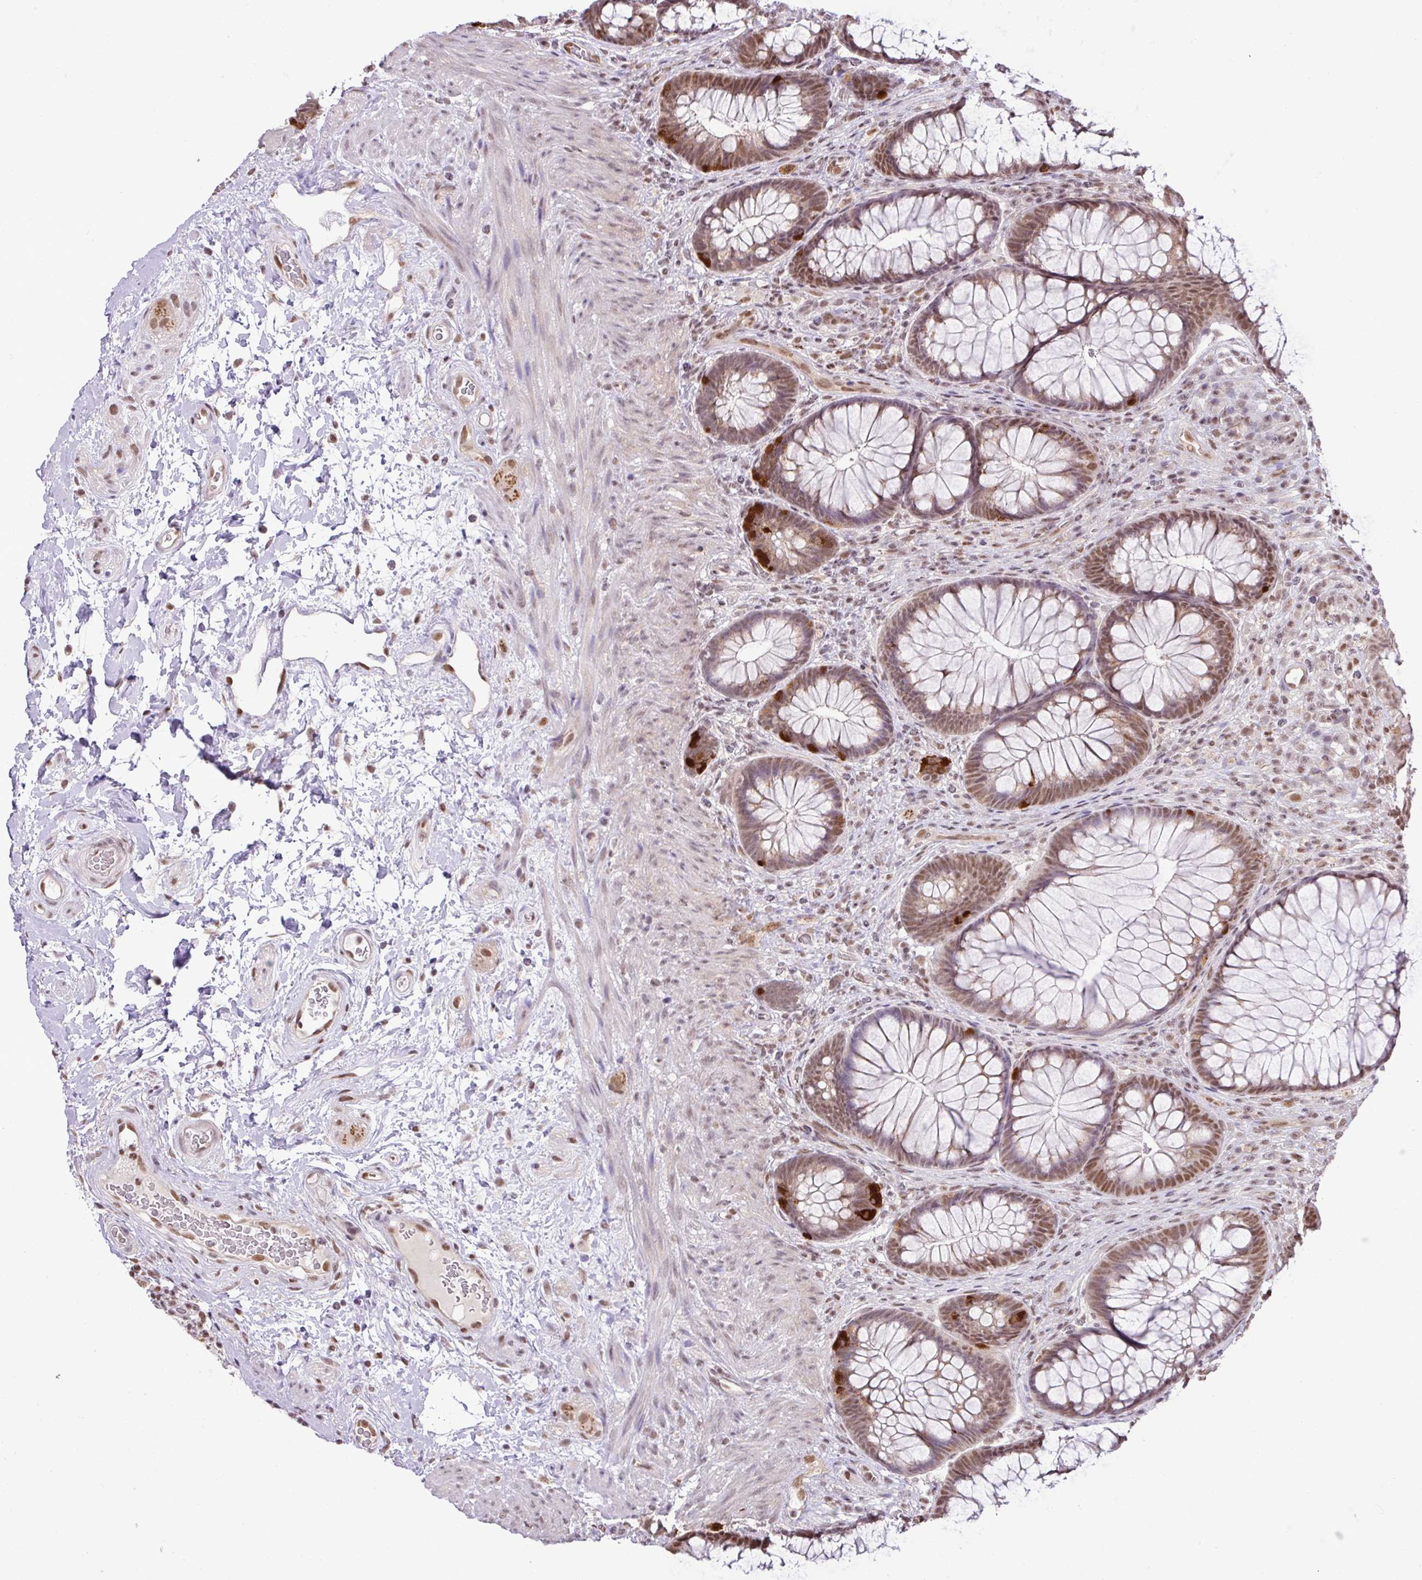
{"staining": {"intensity": "strong", "quantity": ">75%", "location": "nuclear"}, "tissue": "rectum", "cell_type": "Glandular cells", "image_type": "normal", "snomed": [{"axis": "morphology", "description": "Normal tissue, NOS"}, {"axis": "topography", "description": "Rectum"}], "caption": "Immunohistochemistry (DAB) staining of normal human rectum shows strong nuclear protein staining in approximately >75% of glandular cells.", "gene": "PGAP4", "patient": {"sex": "male", "age": 53}}